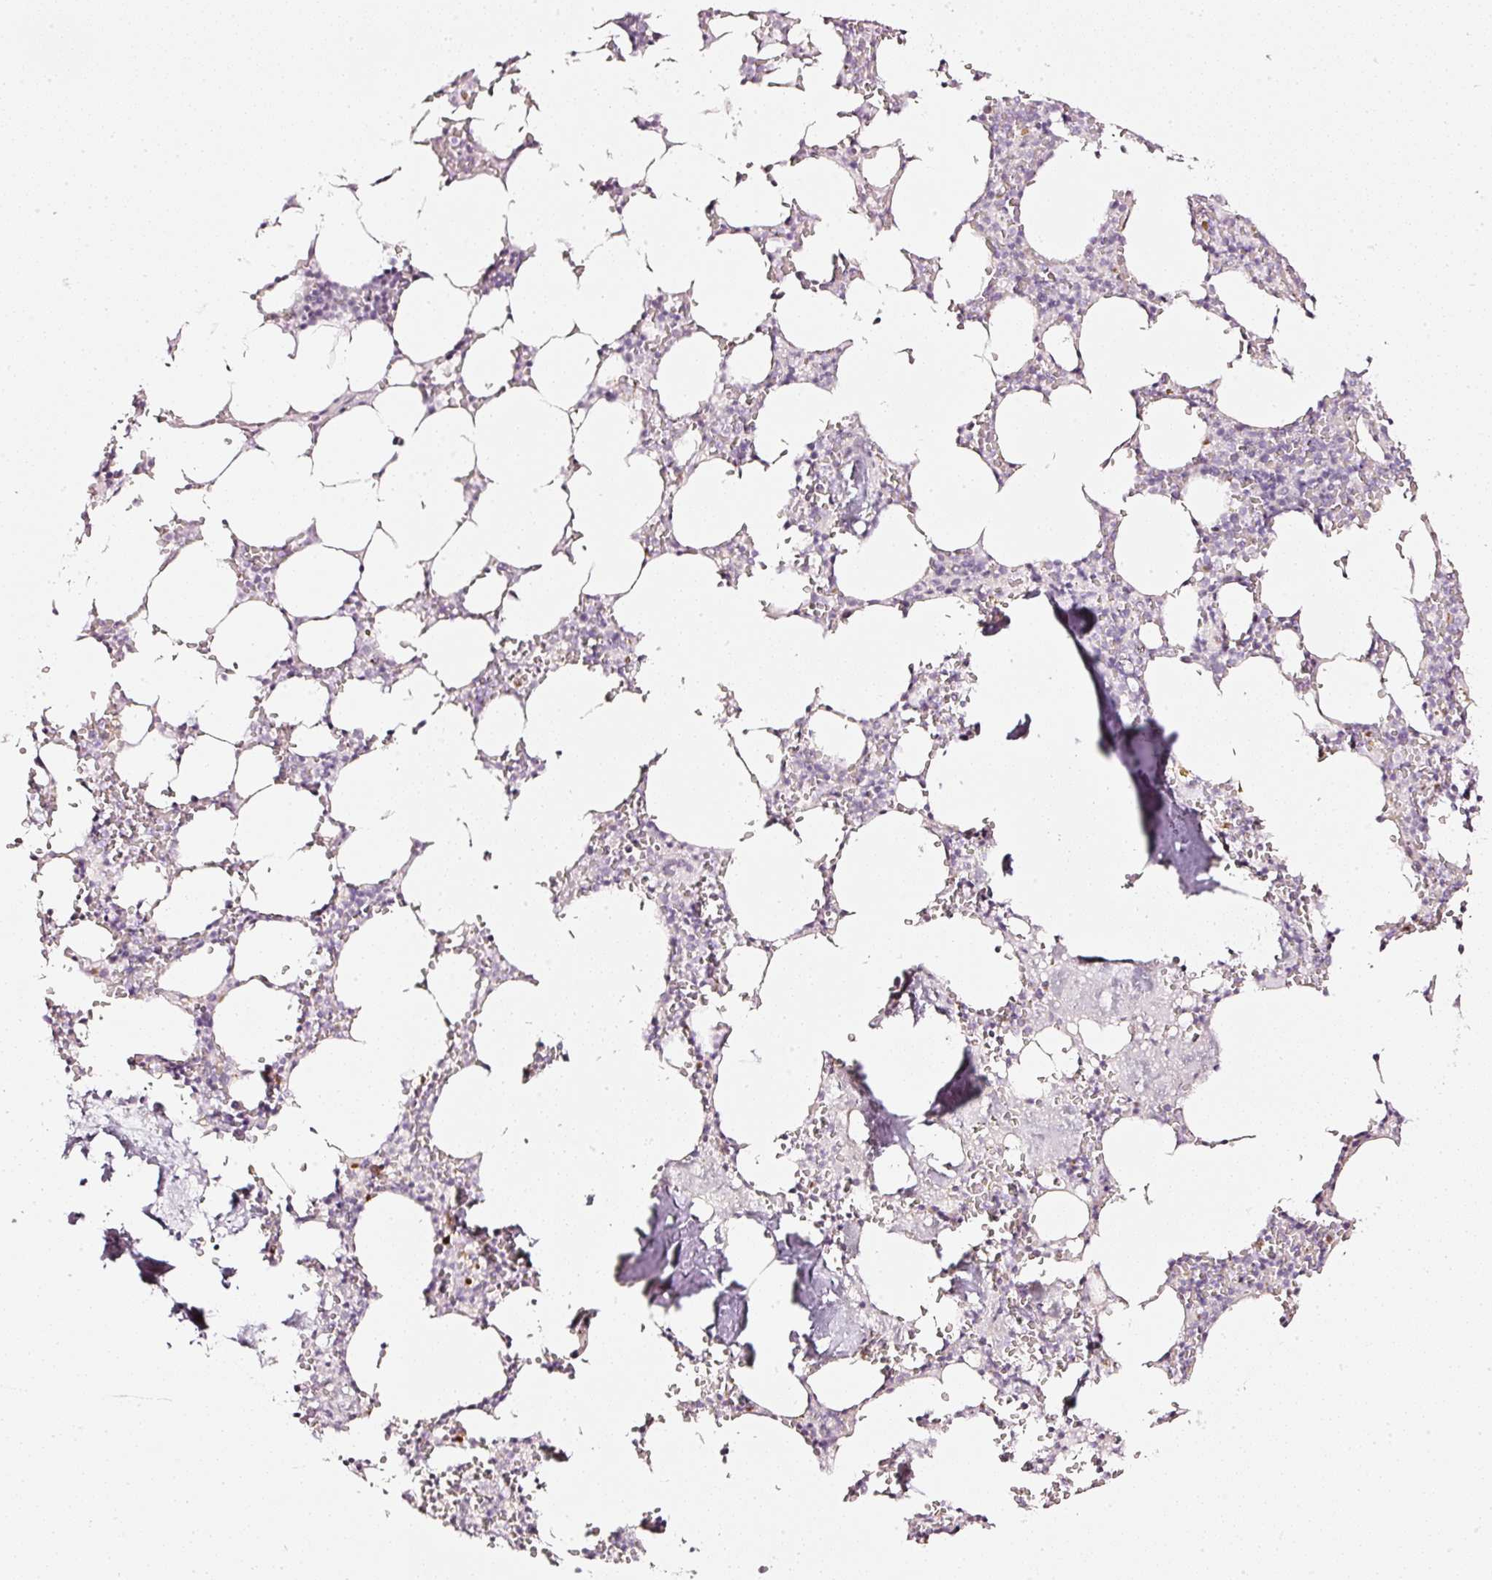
{"staining": {"intensity": "negative", "quantity": "none", "location": "none"}, "tissue": "bone marrow", "cell_type": "Hematopoietic cells", "image_type": "normal", "snomed": [{"axis": "morphology", "description": "Normal tissue, NOS"}, {"axis": "topography", "description": "Bone marrow"}], "caption": "High power microscopy histopathology image of an immunohistochemistry (IHC) image of normal bone marrow, revealing no significant expression in hematopoietic cells.", "gene": "SDF4", "patient": {"sex": "male", "age": 54}}